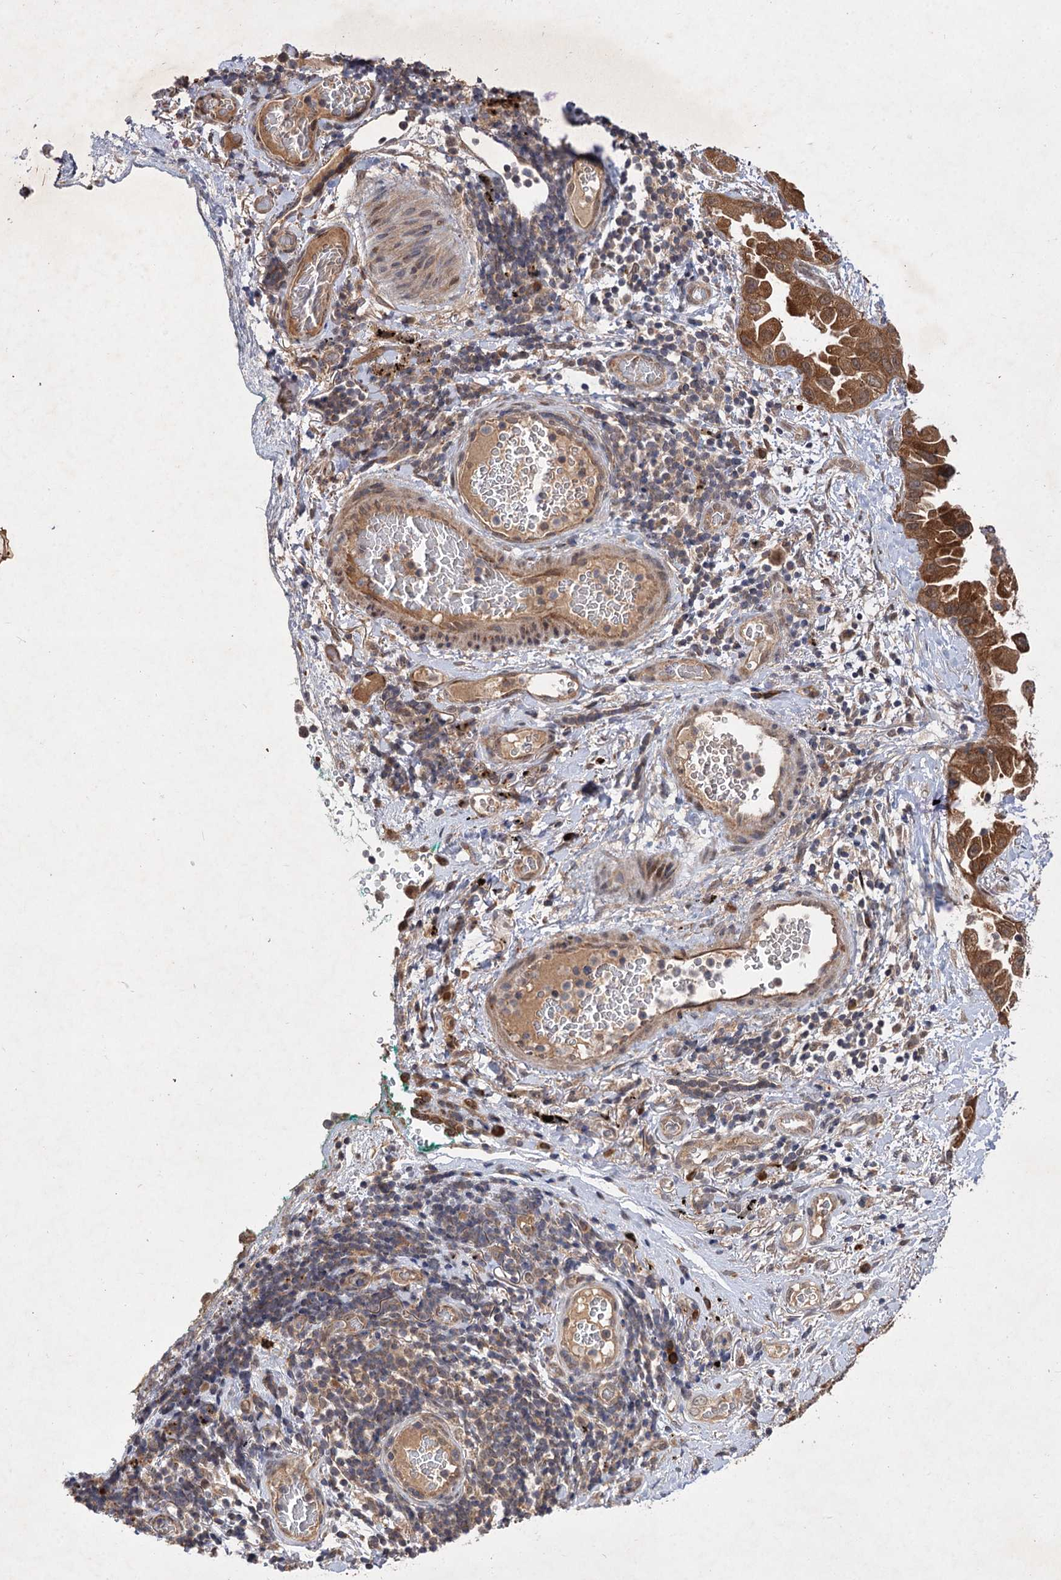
{"staining": {"intensity": "moderate", "quantity": ">75%", "location": "cytoplasmic/membranous"}, "tissue": "lung cancer", "cell_type": "Tumor cells", "image_type": "cancer", "snomed": [{"axis": "morphology", "description": "Adenocarcinoma, NOS"}, {"axis": "topography", "description": "Lung"}], "caption": "About >75% of tumor cells in lung adenocarcinoma display moderate cytoplasmic/membranous protein positivity as visualized by brown immunohistochemical staining.", "gene": "FBXW8", "patient": {"sex": "female", "age": 67}}